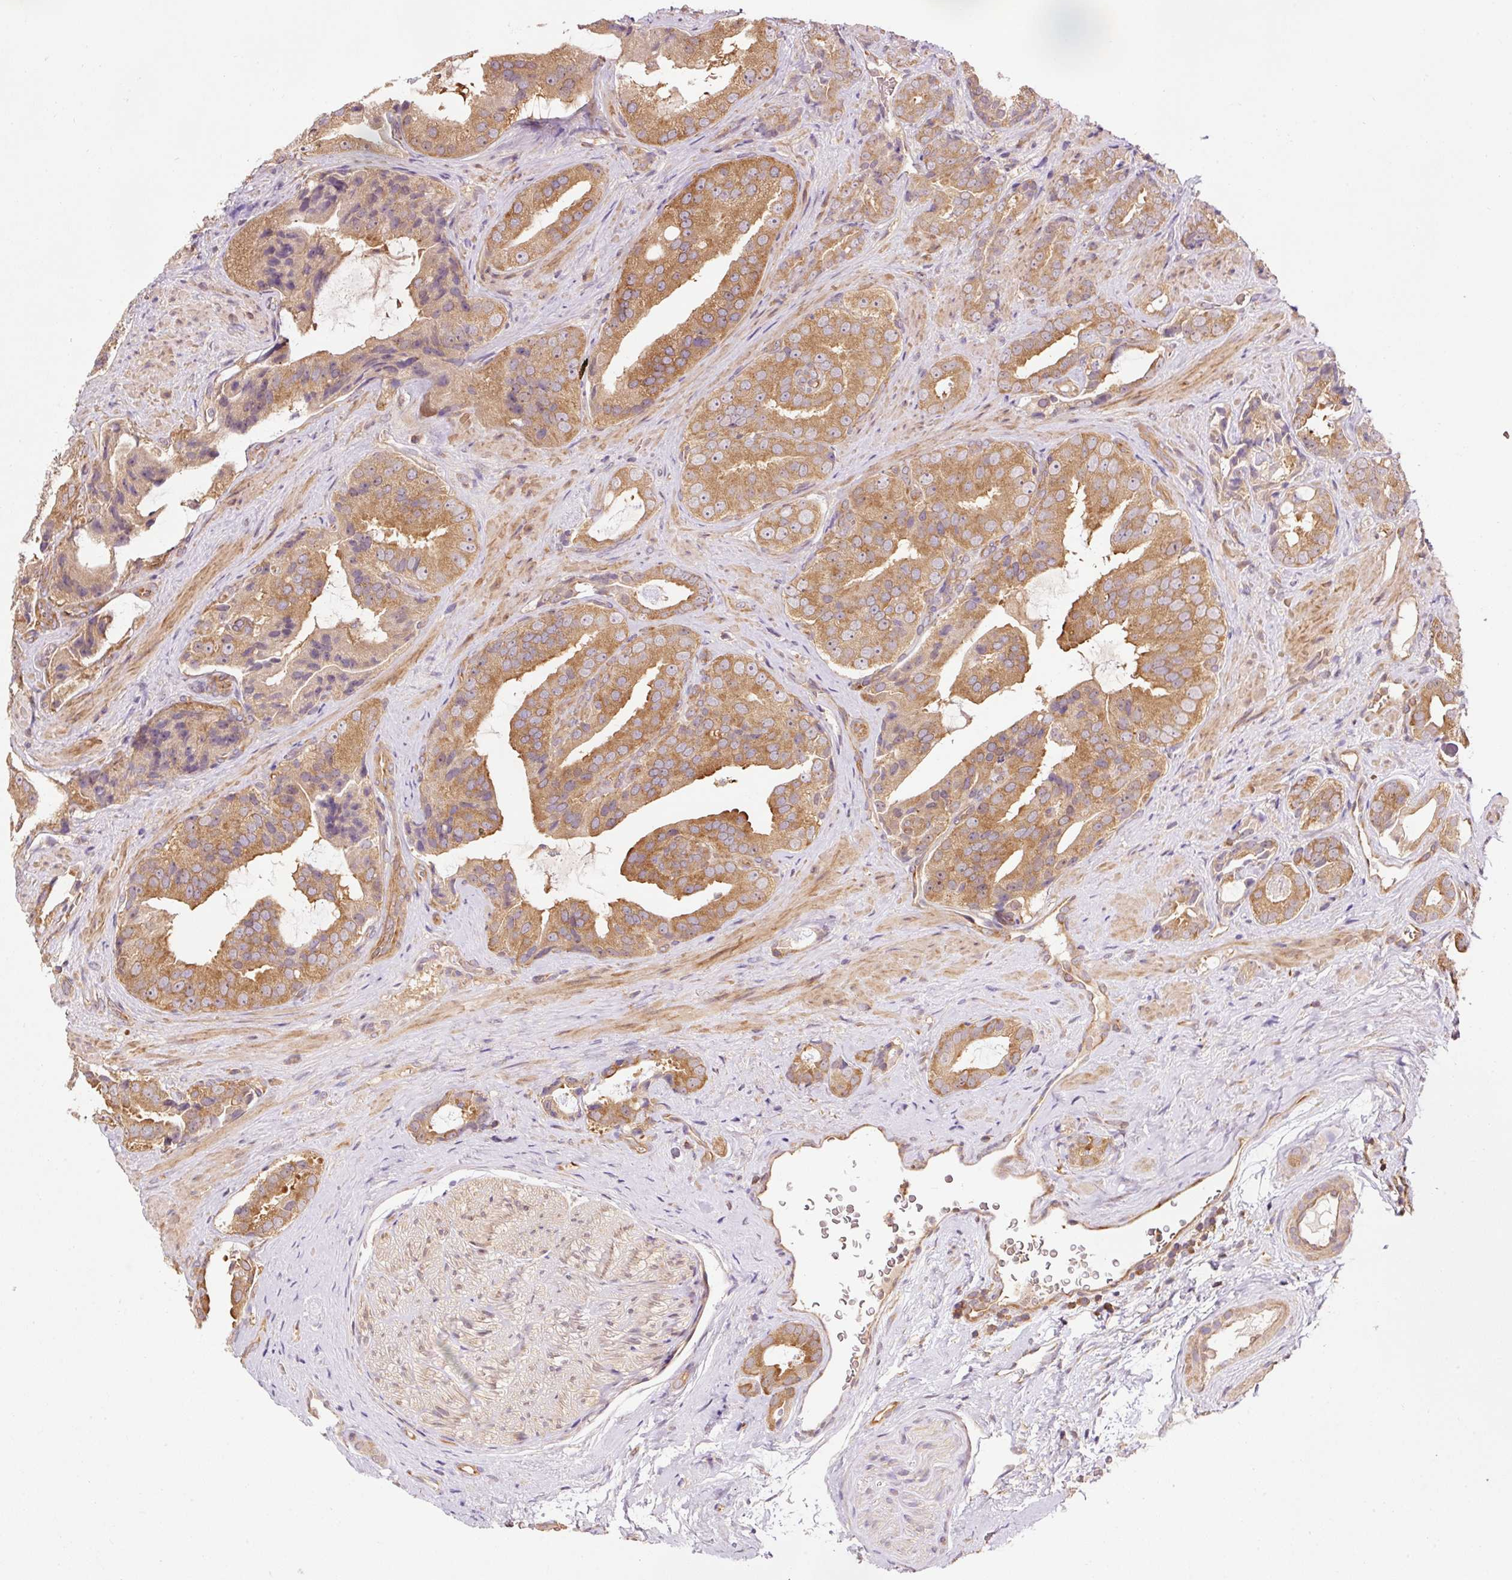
{"staining": {"intensity": "moderate", "quantity": ">75%", "location": "cytoplasmic/membranous"}, "tissue": "prostate cancer", "cell_type": "Tumor cells", "image_type": "cancer", "snomed": [{"axis": "morphology", "description": "Adenocarcinoma, High grade"}, {"axis": "topography", "description": "Prostate"}], "caption": "A micrograph showing moderate cytoplasmic/membranous expression in approximately >75% of tumor cells in prostate cancer, as visualized by brown immunohistochemical staining.", "gene": "PDAP1", "patient": {"sex": "male", "age": 71}}